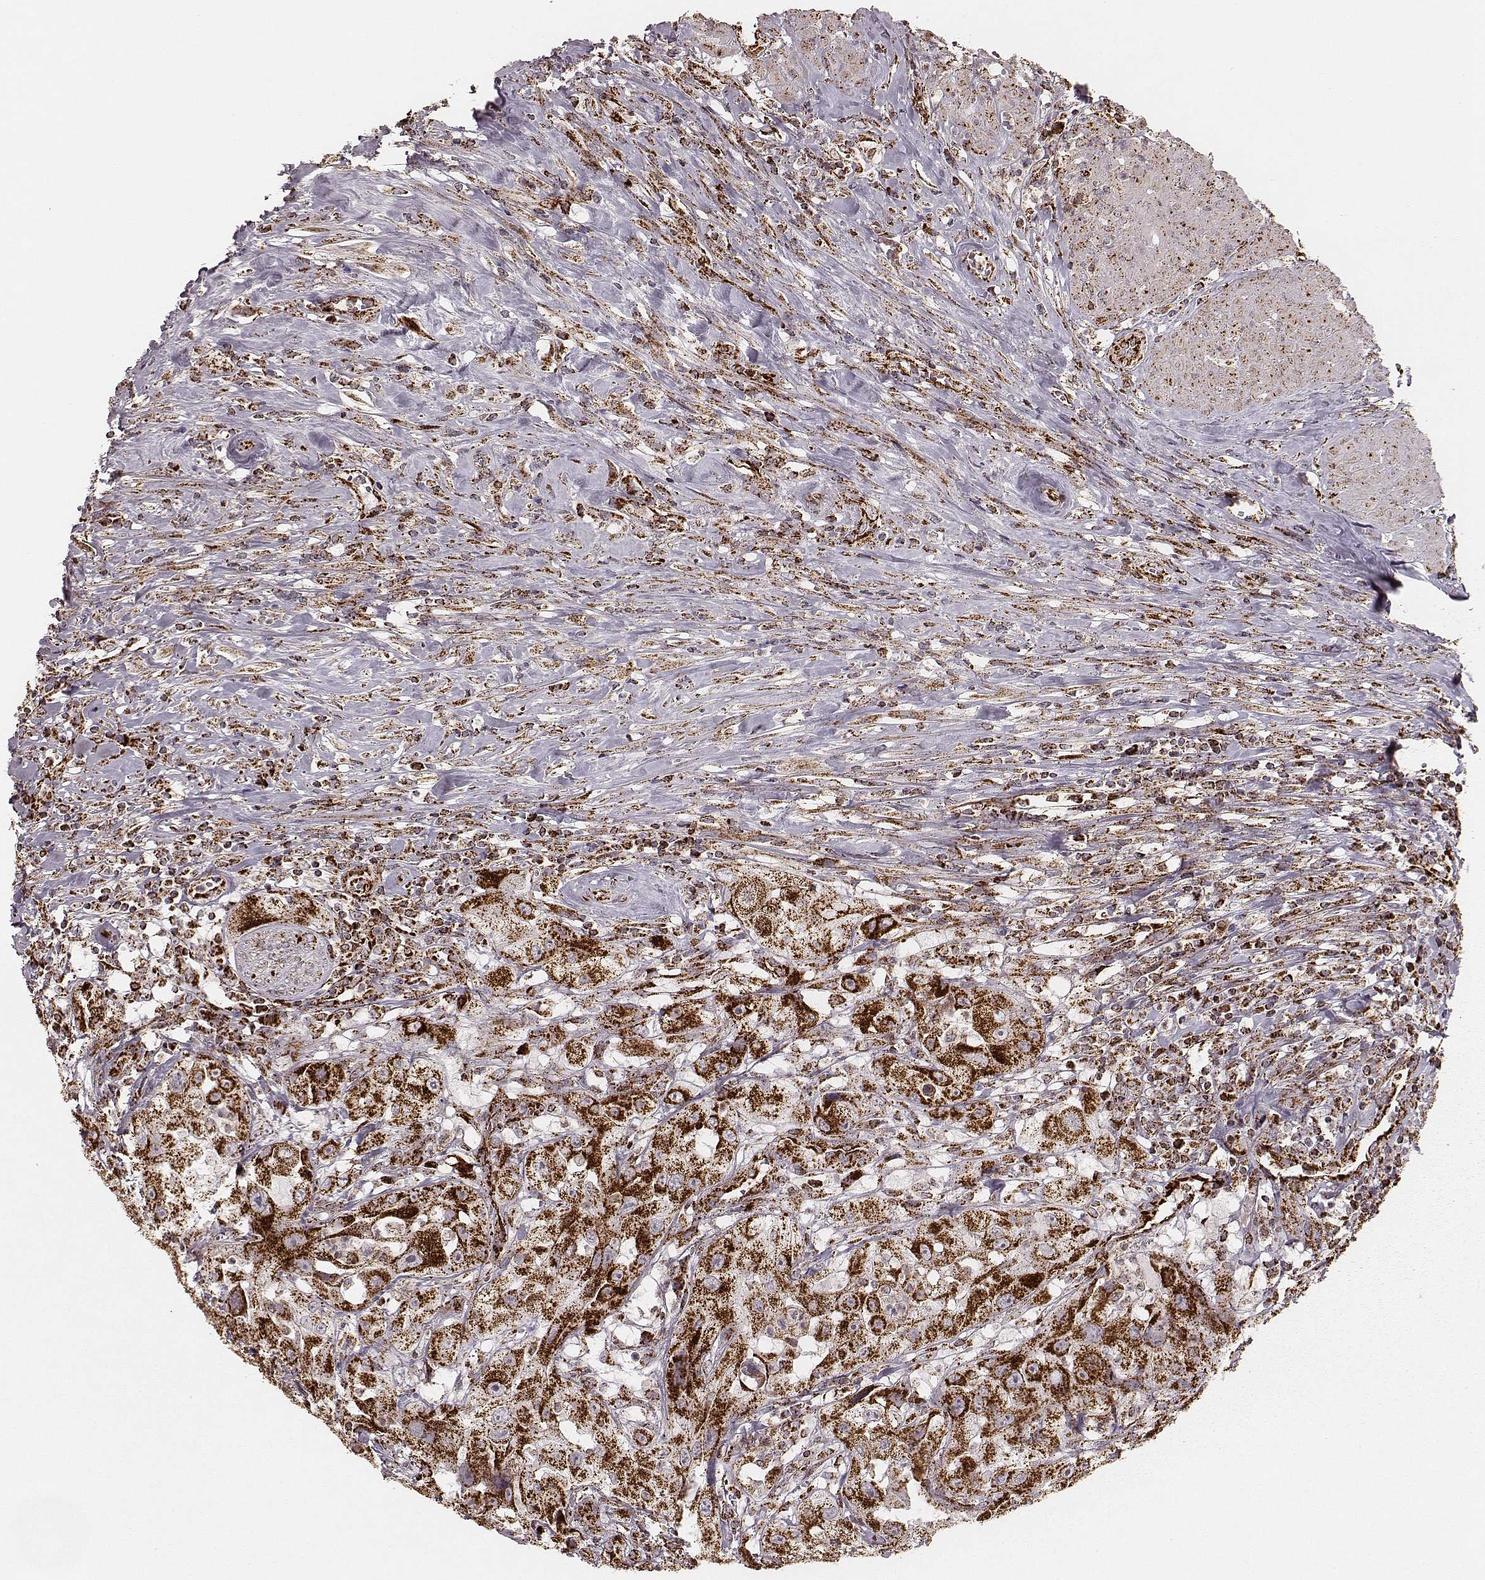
{"staining": {"intensity": "strong", "quantity": ">75%", "location": "cytoplasmic/membranous"}, "tissue": "urothelial cancer", "cell_type": "Tumor cells", "image_type": "cancer", "snomed": [{"axis": "morphology", "description": "Urothelial carcinoma, High grade"}, {"axis": "topography", "description": "Urinary bladder"}], "caption": "Human high-grade urothelial carcinoma stained for a protein (brown) exhibits strong cytoplasmic/membranous positive expression in approximately >75% of tumor cells.", "gene": "TUFM", "patient": {"sex": "male", "age": 79}}